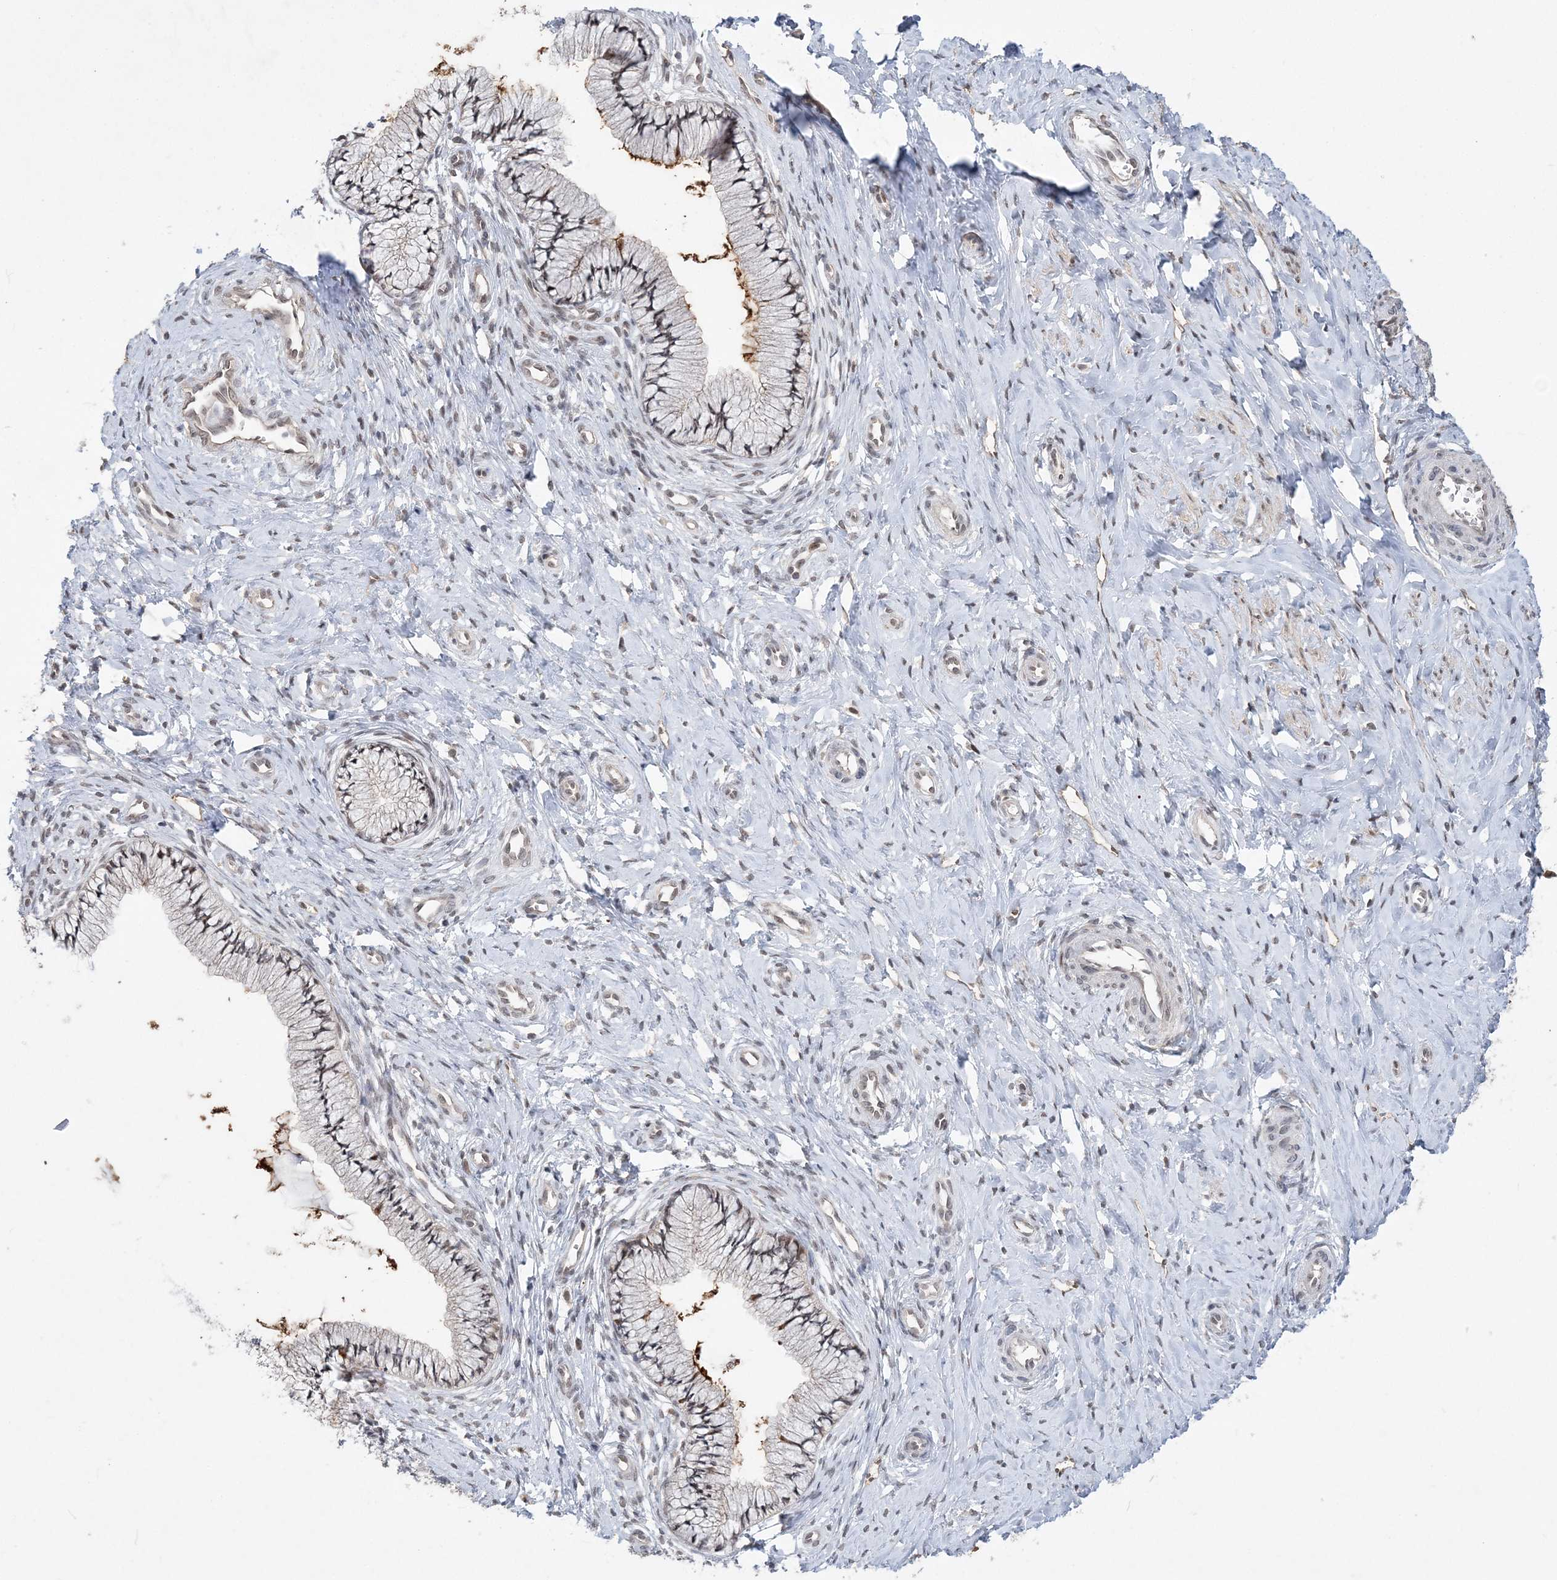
{"staining": {"intensity": "weak", "quantity": "25%-75%", "location": "nuclear"}, "tissue": "cervix", "cell_type": "Glandular cells", "image_type": "normal", "snomed": [{"axis": "morphology", "description": "Normal tissue, NOS"}, {"axis": "topography", "description": "Cervix"}], "caption": "A photomicrograph of human cervix stained for a protein reveals weak nuclear brown staining in glandular cells.", "gene": "WAC", "patient": {"sex": "female", "age": 36}}